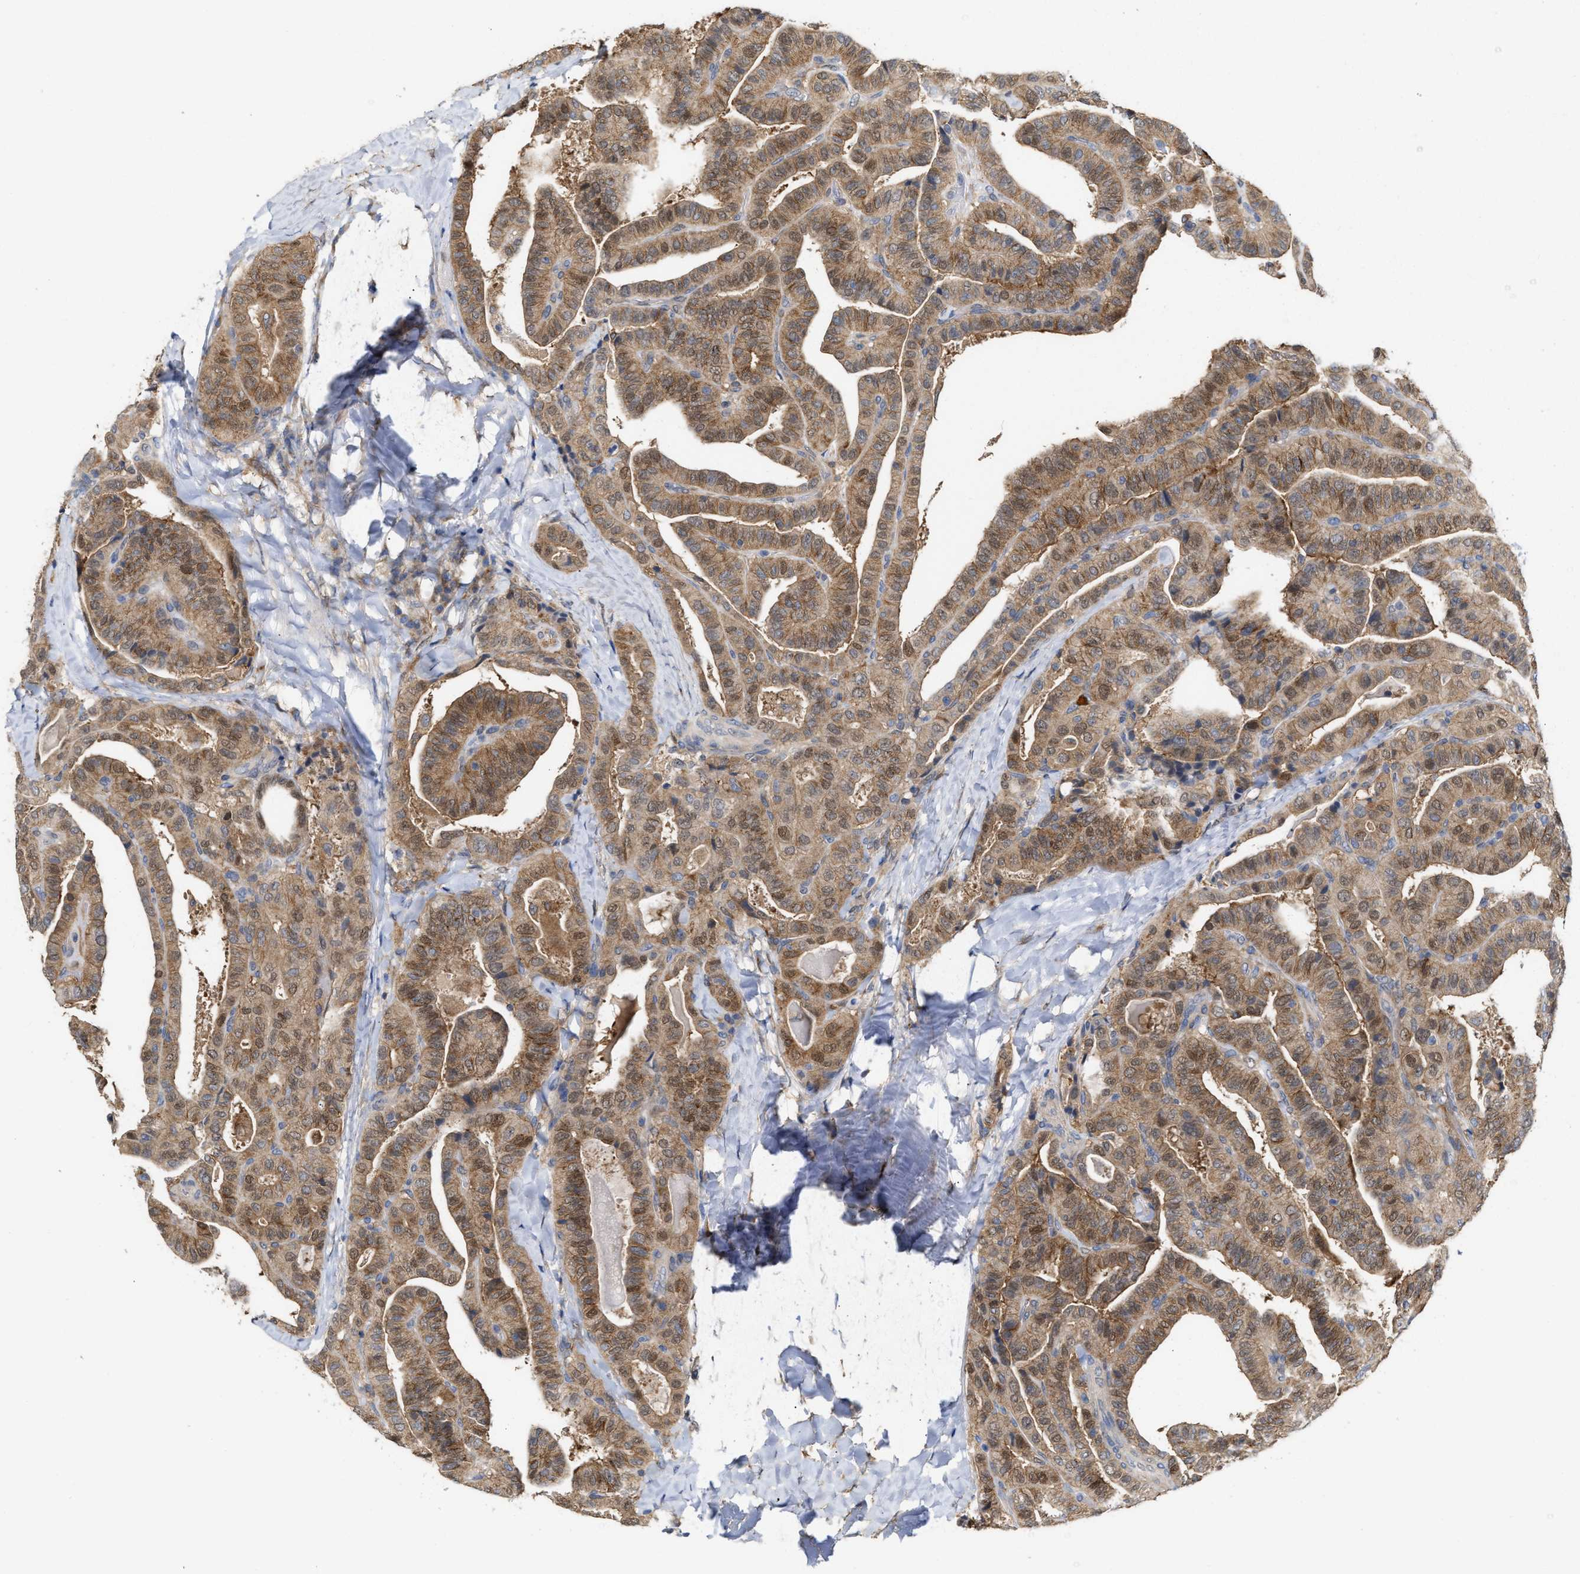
{"staining": {"intensity": "moderate", "quantity": ">75%", "location": "cytoplasmic/membranous,nuclear"}, "tissue": "thyroid cancer", "cell_type": "Tumor cells", "image_type": "cancer", "snomed": [{"axis": "morphology", "description": "Papillary adenocarcinoma, NOS"}, {"axis": "topography", "description": "Thyroid gland"}], "caption": "There is medium levels of moderate cytoplasmic/membranous and nuclear positivity in tumor cells of thyroid cancer (papillary adenocarcinoma), as demonstrated by immunohistochemical staining (brown color).", "gene": "BBLN", "patient": {"sex": "male", "age": 77}}